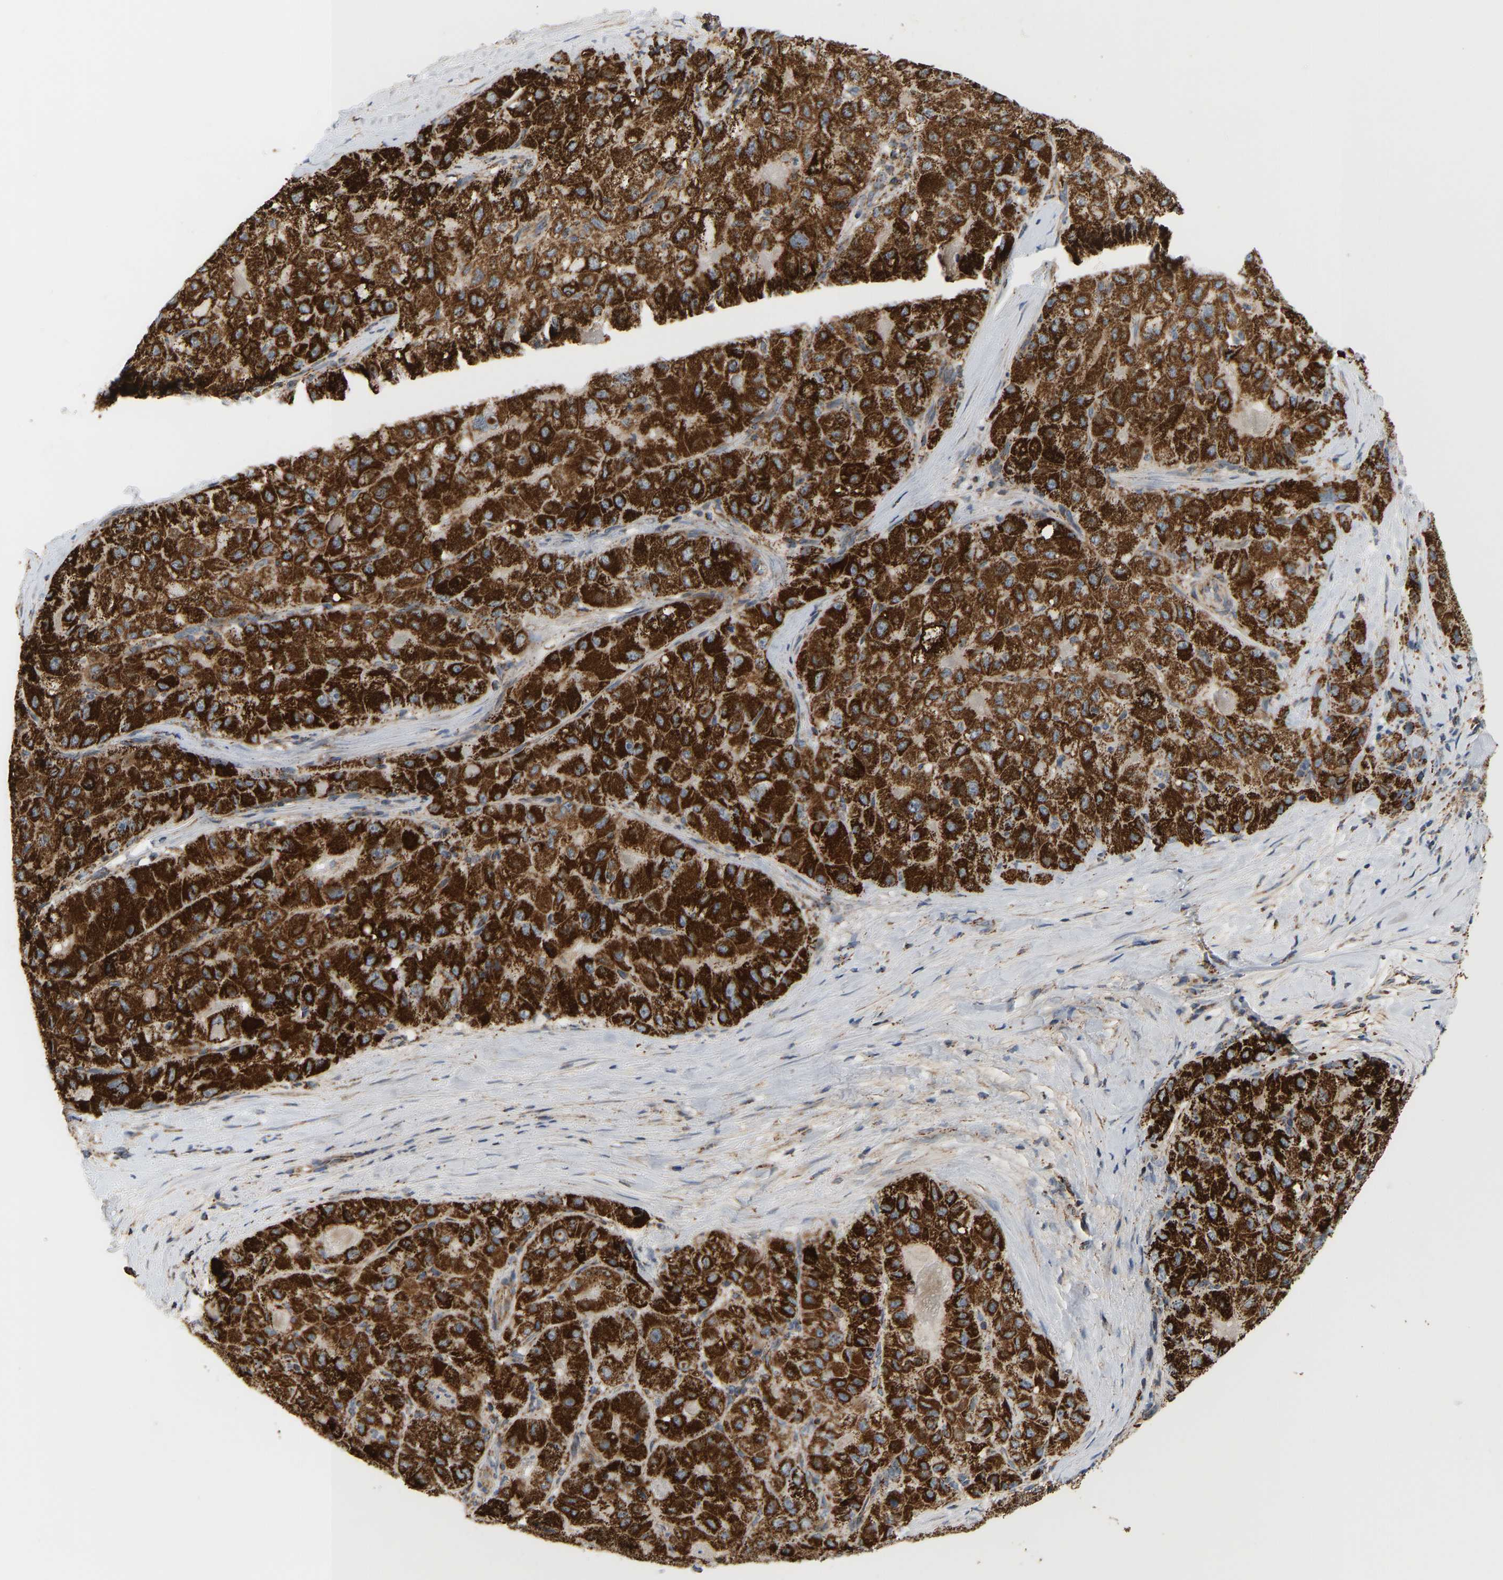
{"staining": {"intensity": "strong", "quantity": ">75%", "location": "cytoplasmic/membranous"}, "tissue": "liver cancer", "cell_type": "Tumor cells", "image_type": "cancer", "snomed": [{"axis": "morphology", "description": "Carcinoma, Hepatocellular, NOS"}, {"axis": "topography", "description": "Liver"}], "caption": "A micrograph of liver cancer (hepatocellular carcinoma) stained for a protein exhibits strong cytoplasmic/membranous brown staining in tumor cells. The staining was performed using DAB (3,3'-diaminobenzidine), with brown indicating positive protein expression. Nuclei are stained blue with hematoxylin.", "gene": "GPSM2", "patient": {"sex": "male", "age": 80}}